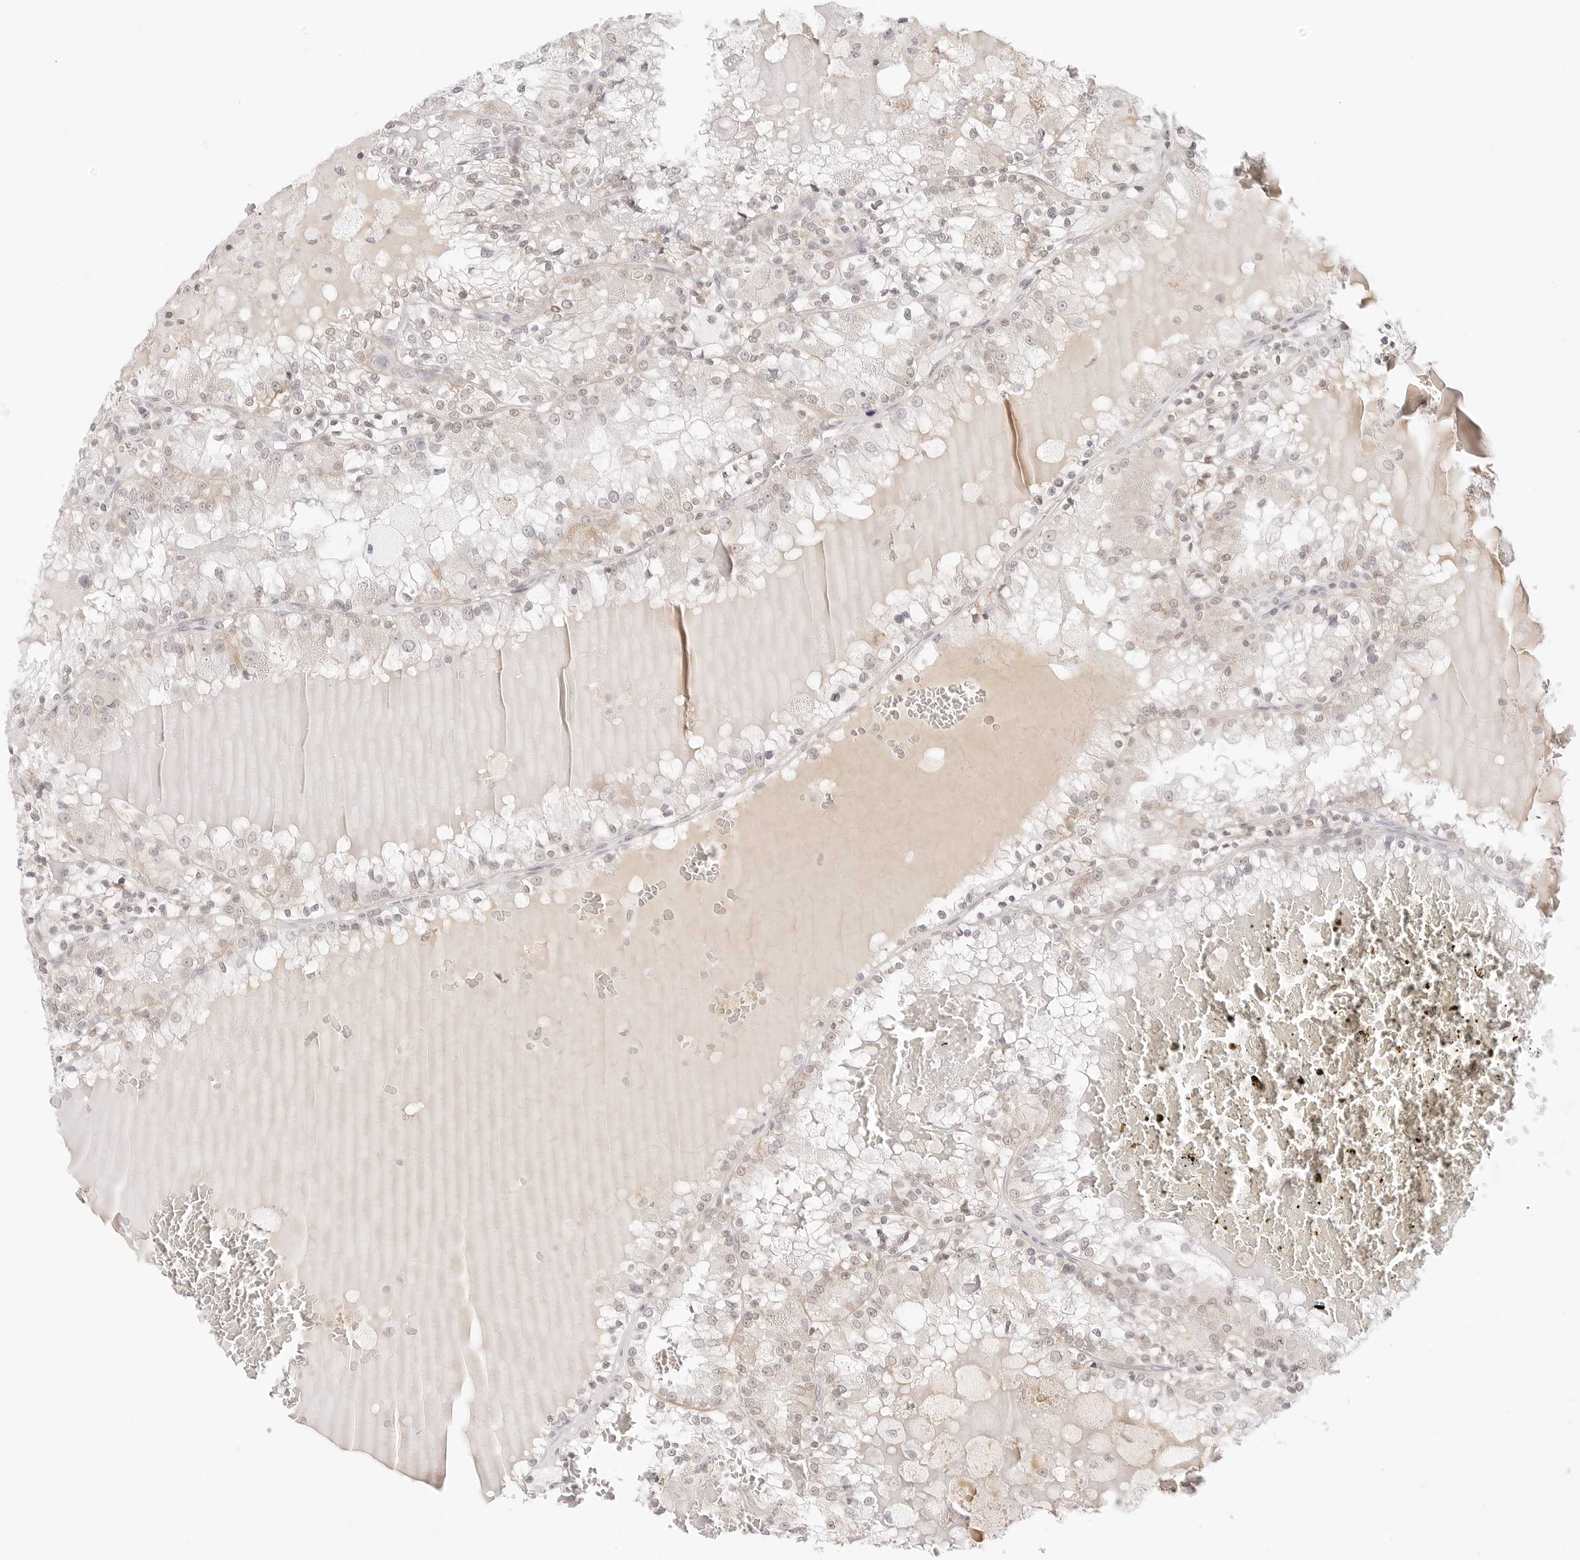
{"staining": {"intensity": "weak", "quantity": "25%-75%", "location": "cytoplasmic/membranous,nuclear"}, "tissue": "renal cancer", "cell_type": "Tumor cells", "image_type": "cancer", "snomed": [{"axis": "morphology", "description": "Adenocarcinoma, NOS"}, {"axis": "topography", "description": "Kidney"}], "caption": "Renal adenocarcinoma was stained to show a protein in brown. There is low levels of weak cytoplasmic/membranous and nuclear positivity in about 25%-75% of tumor cells. The staining was performed using DAB (3,3'-diaminobenzidine), with brown indicating positive protein expression. Nuclei are stained blue with hematoxylin.", "gene": "XKR4", "patient": {"sex": "female", "age": 56}}